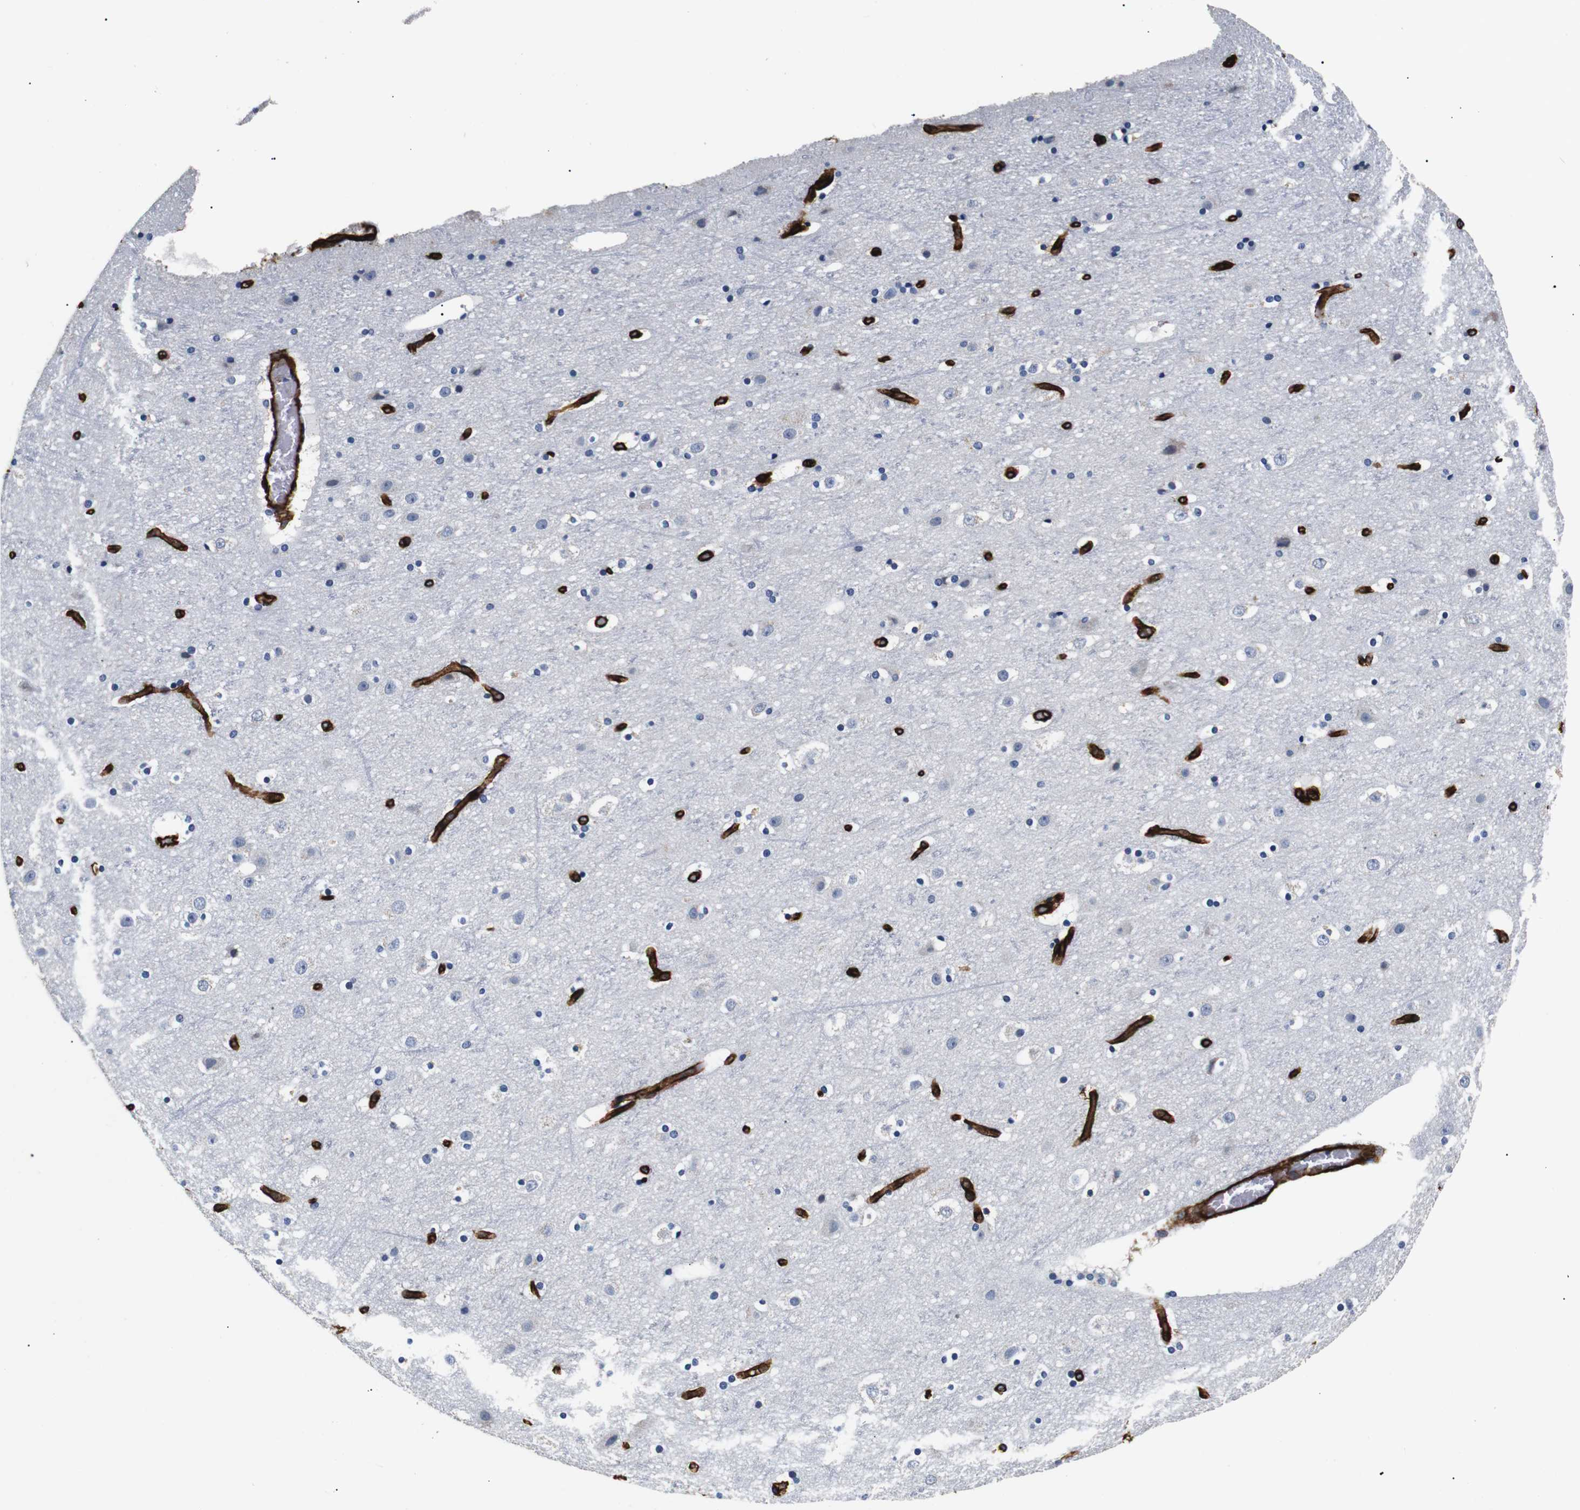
{"staining": {"intensity": "strong", "quantity": ">75%", "location": "cytoplasmic/membranous"}, "tissue": "cerebral cortex", "cell_type": "Endothelial cells", "image_type": "normal", "snomed": [{"axis": "morphology", "description": "Normal tissue, NOS"}, {"axis": "topography", "description": "Cerebral cortex"}], "caption": "Immunohistochemical staining of benign human cerebral cortex shows high levels of strong cytoplasmic/membranous staining in approximately >75% of endothelial cells.", "gene": "CAV2", "patient": {"sex": "male", "age": 45}}